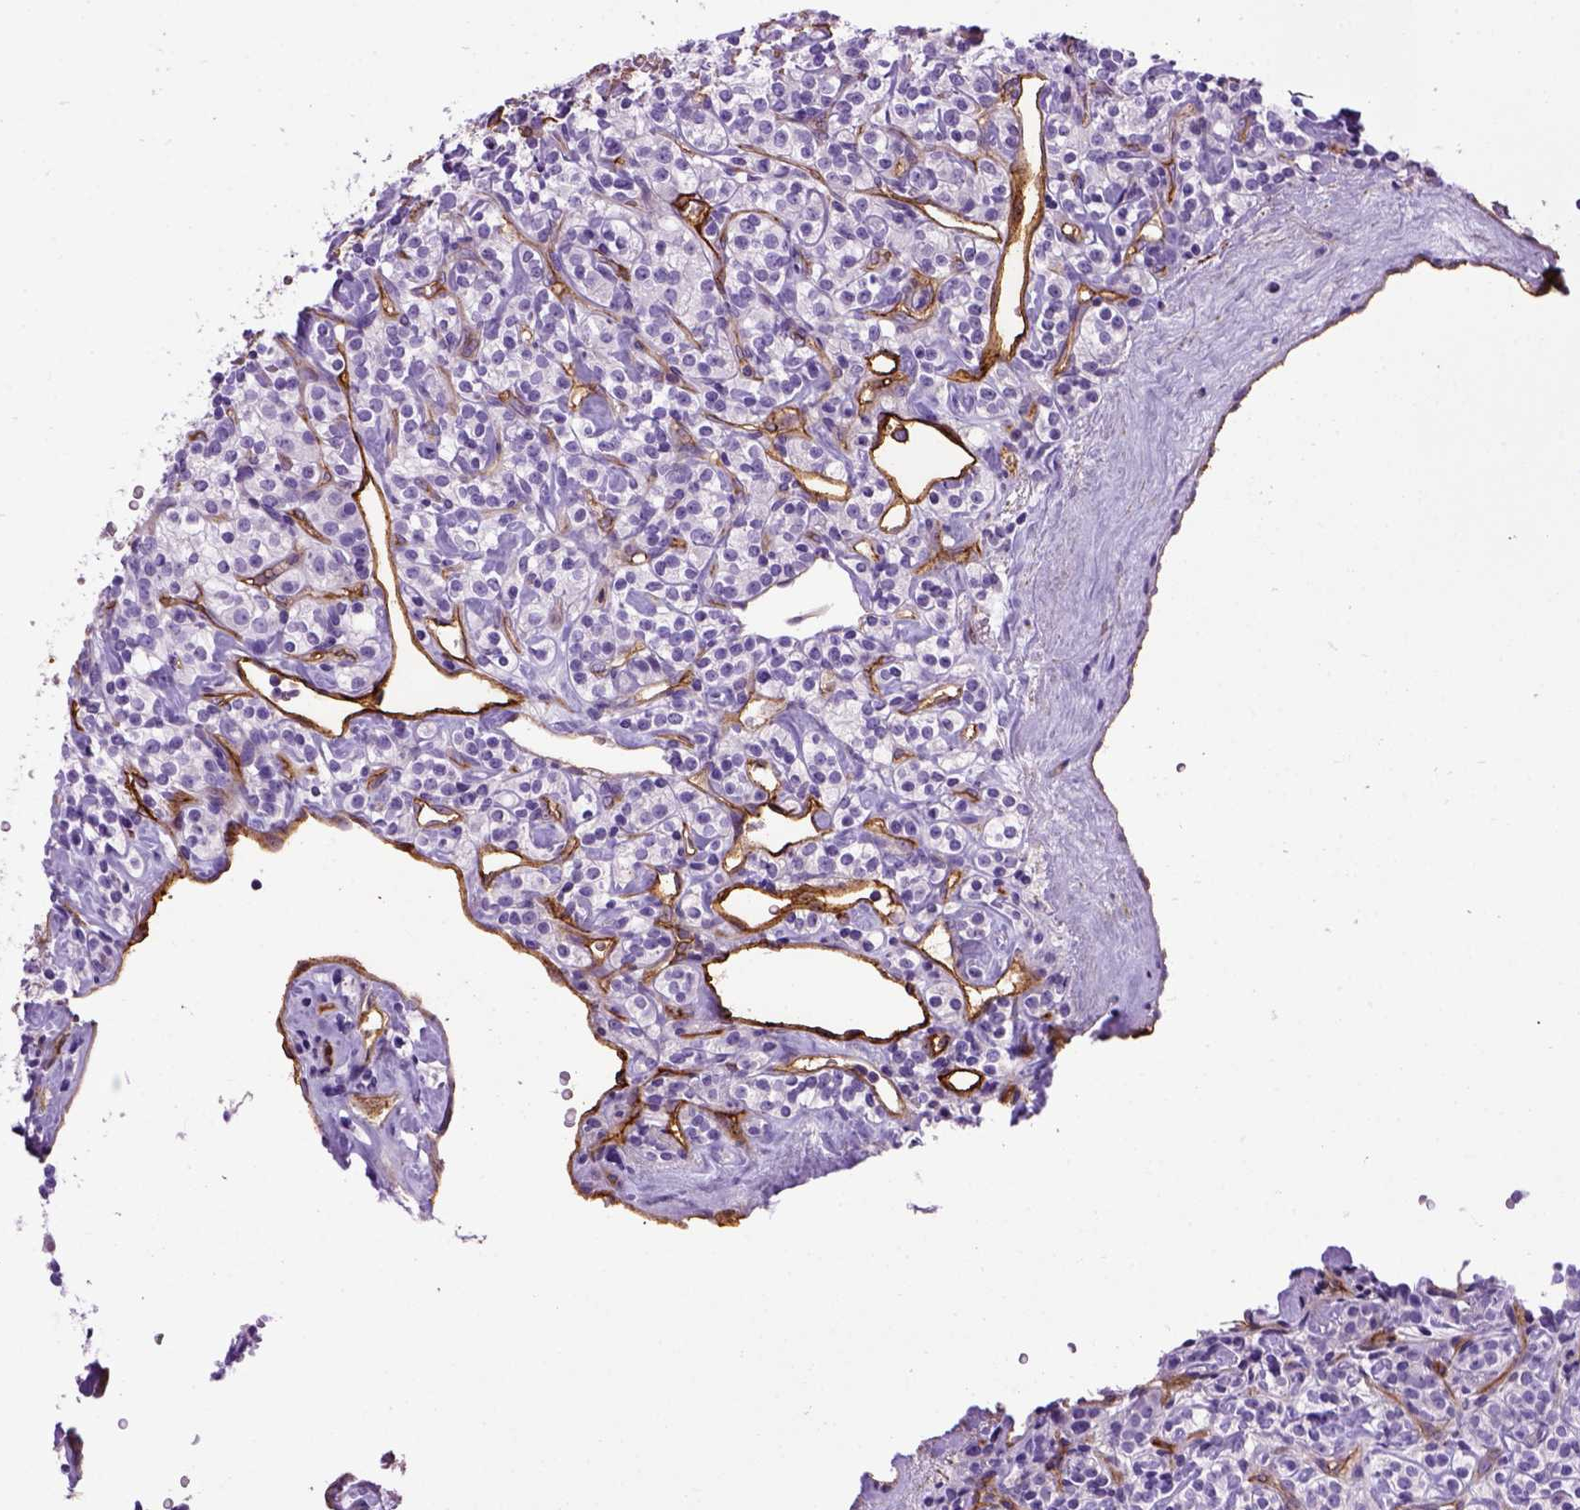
{"staining": {"intensity": "negative", "quantity": "none", "location": "none"}, "tissue": "renal cancer", "cell_type": "Tumor cells", "image_type": "cancer", "snomed": [{"axis": "morphology", "description": "Adenocarcinoma, NOS"}, {"axis": "topography", "description": "Kidney"}], "caption": "Image shows no protein expression in tumor cells of renal cancer (adenocarcinoma) tissue. (DAB (3,3'-diaminobenzidine) immunohistochemistry (IHC), high magnification).", "gene": "ENG", "patient": {"sex": "male", "age": 77}}